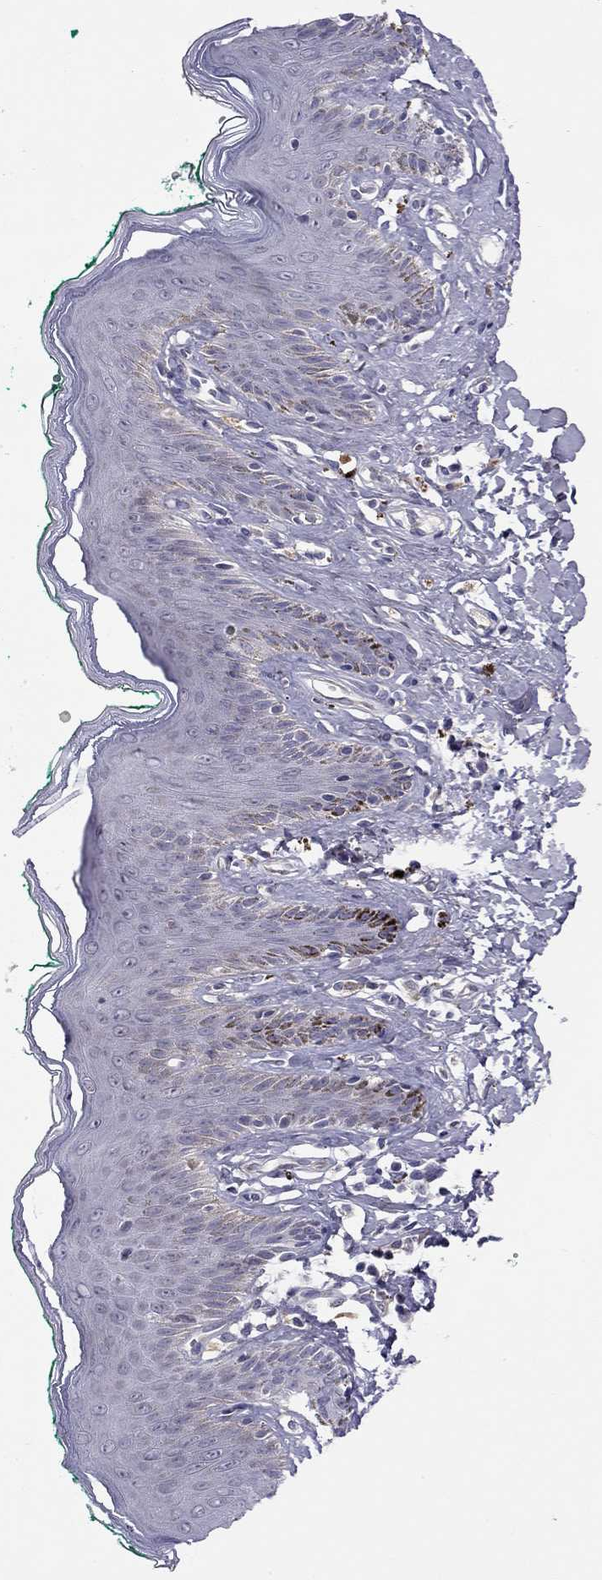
{"staining": {"intensity": "negative", "quantity": "none", "location": "none"}, "tissue": "skin", "cell_type": "Epidermal cells", "image_type": "normal", "snomed": [{"axis": "morphology", "description": "Normal tissue, NOS"}, {"axis": "topography", "description": "Vulva"}], "caption": "Histopathology image shows no significant protein positivity in epidermal cells of normal skin.", "gene": "C8orf88", "patient": {"sex": "female", "age": 66}}